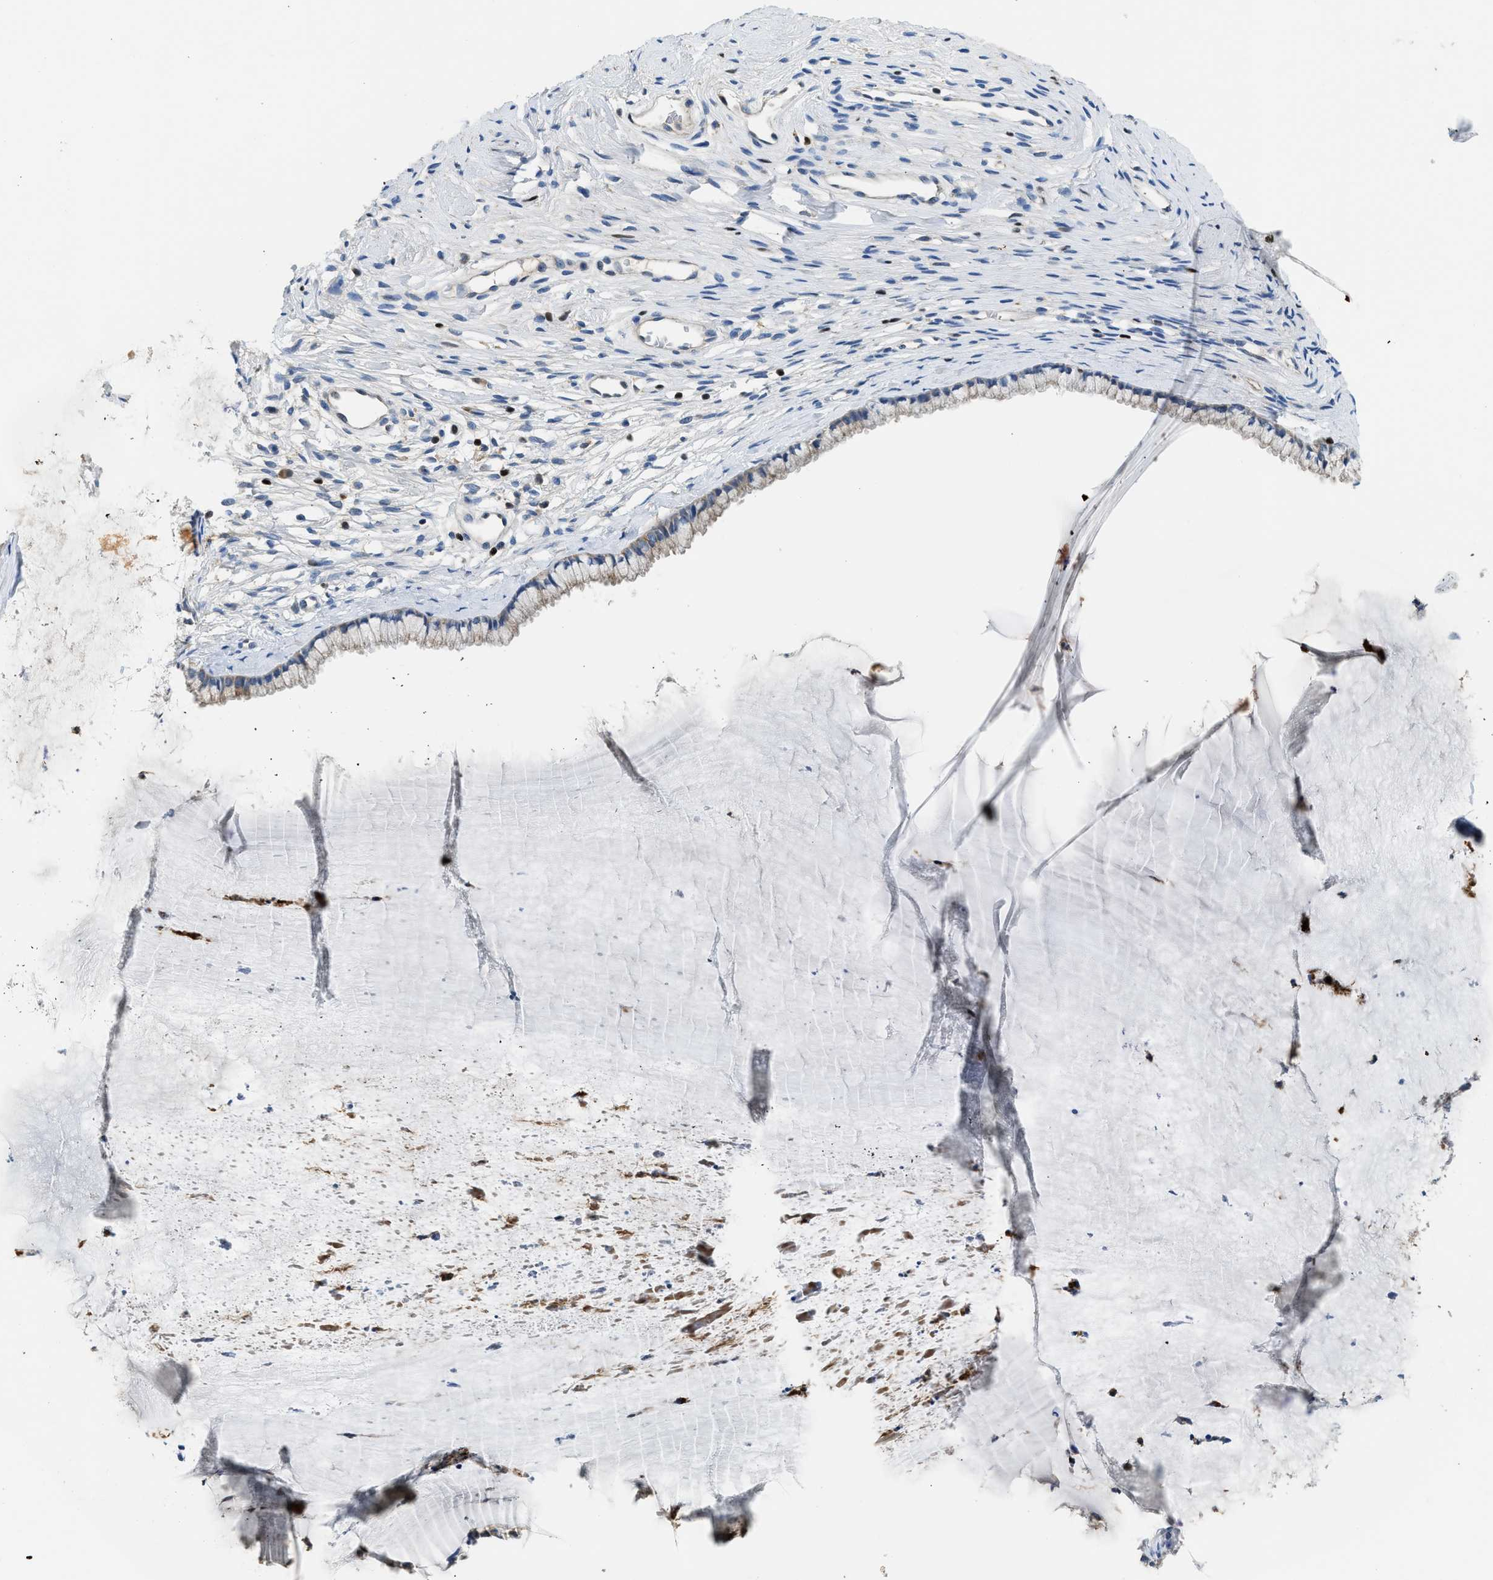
{"staining": {"intensity": "weak", "quantity": "<25%", "location": "cytoplasmic/membranous"}, "tissue": "cervix", "cell_type": "Glandular cells", "image_type": "normal", "snomed": [{"axis": "morphology", "description": "Normal tissue, NOS"}, {"axis": "topography", "description": "Cervix"}], "caption": "Immunohistochemical staining of unremarkable human cervix demonstrates no significant staining in glandular cells.", "gene": "TOX", "patient": {"sex": "female", "age": 77}}